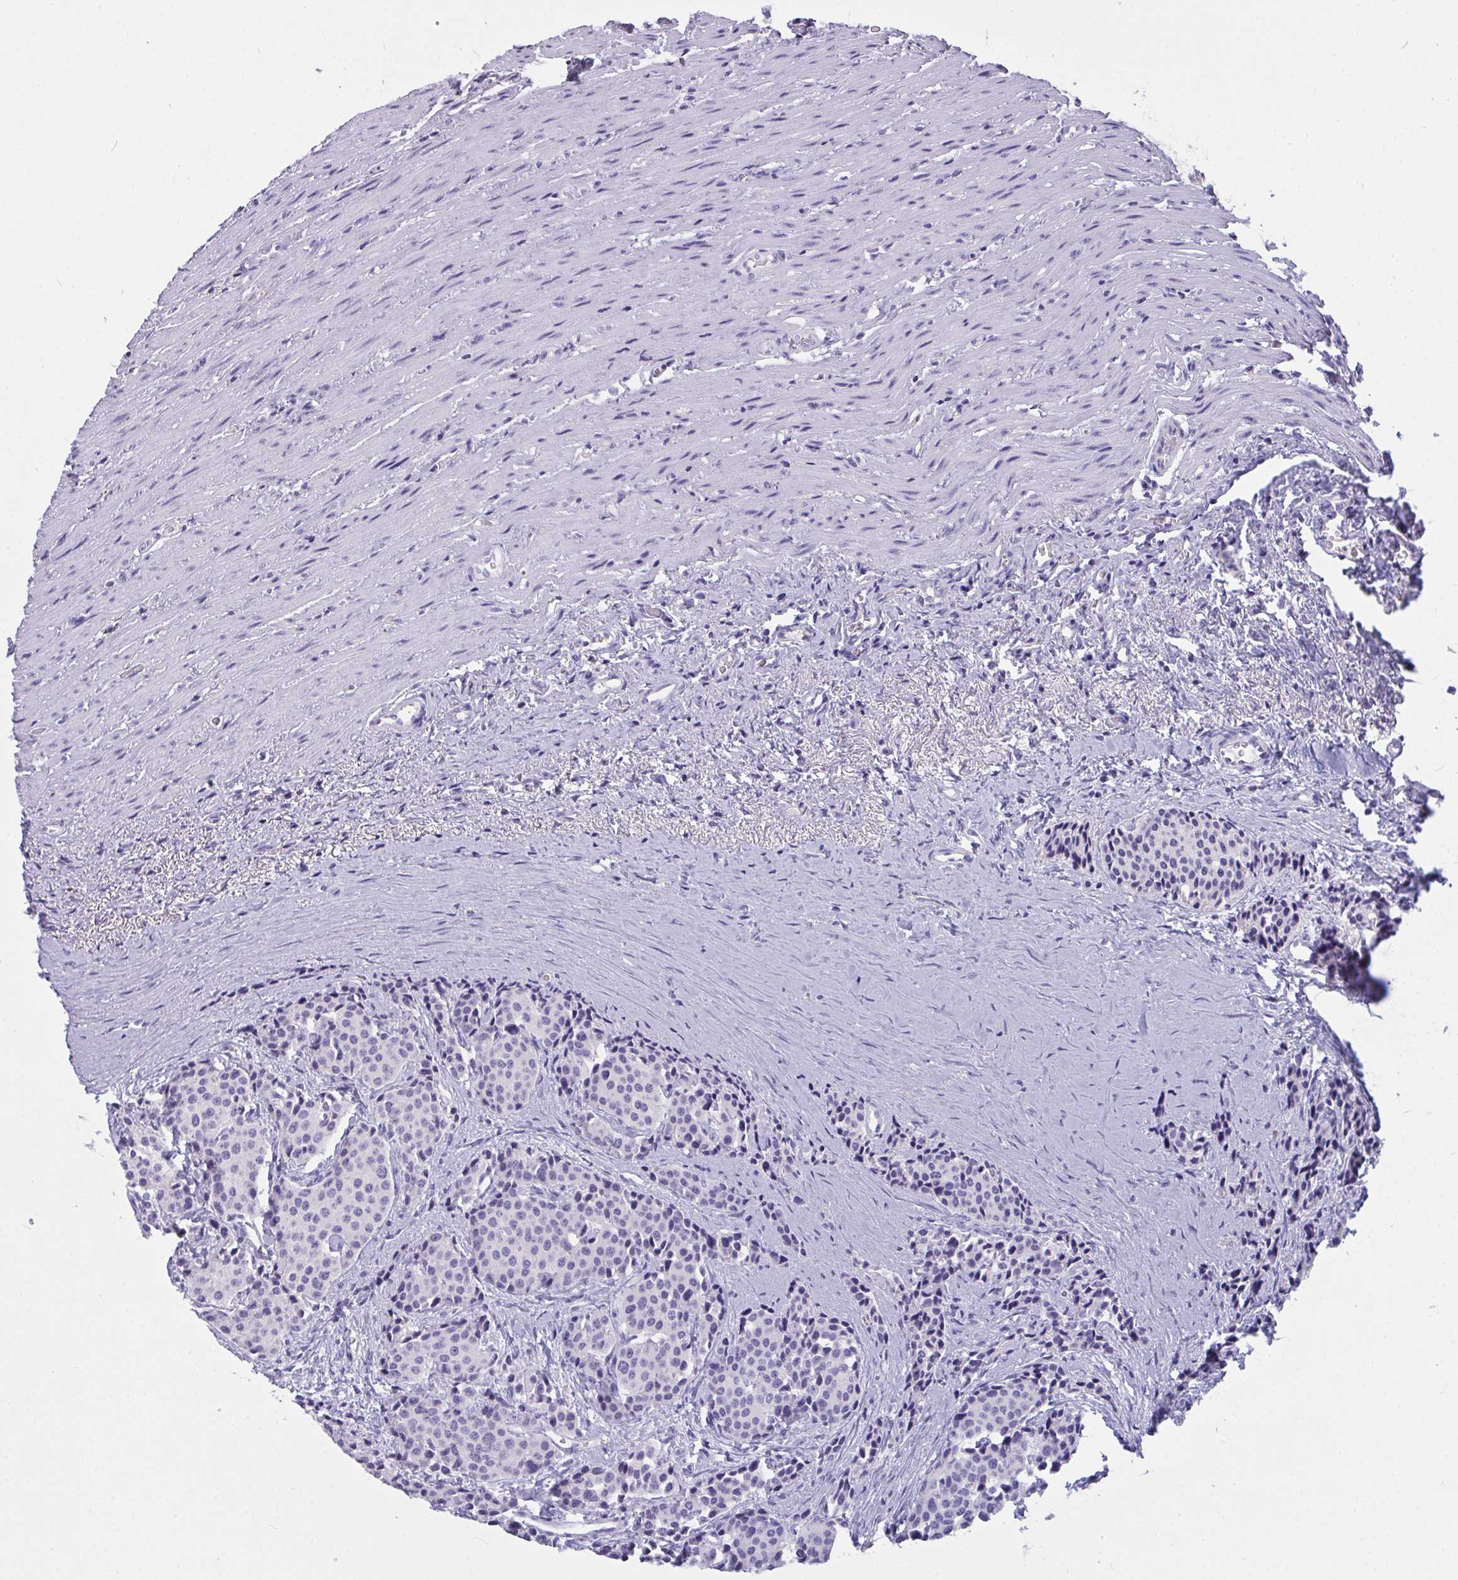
{"staining": {"intensity": "negative", "quantity": "none", "location": "none"}, "tissue": "carcinoid", "cell_type": "Tumor cells", "image_type": "cancer", "snomed": [{"axis": "morphology", "description": "Carcinoid, malignant, NOS"}, {"axis": "topography", "description": "Small intestine"}], "caption": "IHC photomicrograph of carcinoid stained for a protein (brown), which demonstrates no positivity in tumor cells.", "gene": "SEMA6B", "patient": {"sex": "male", "age": 73}}